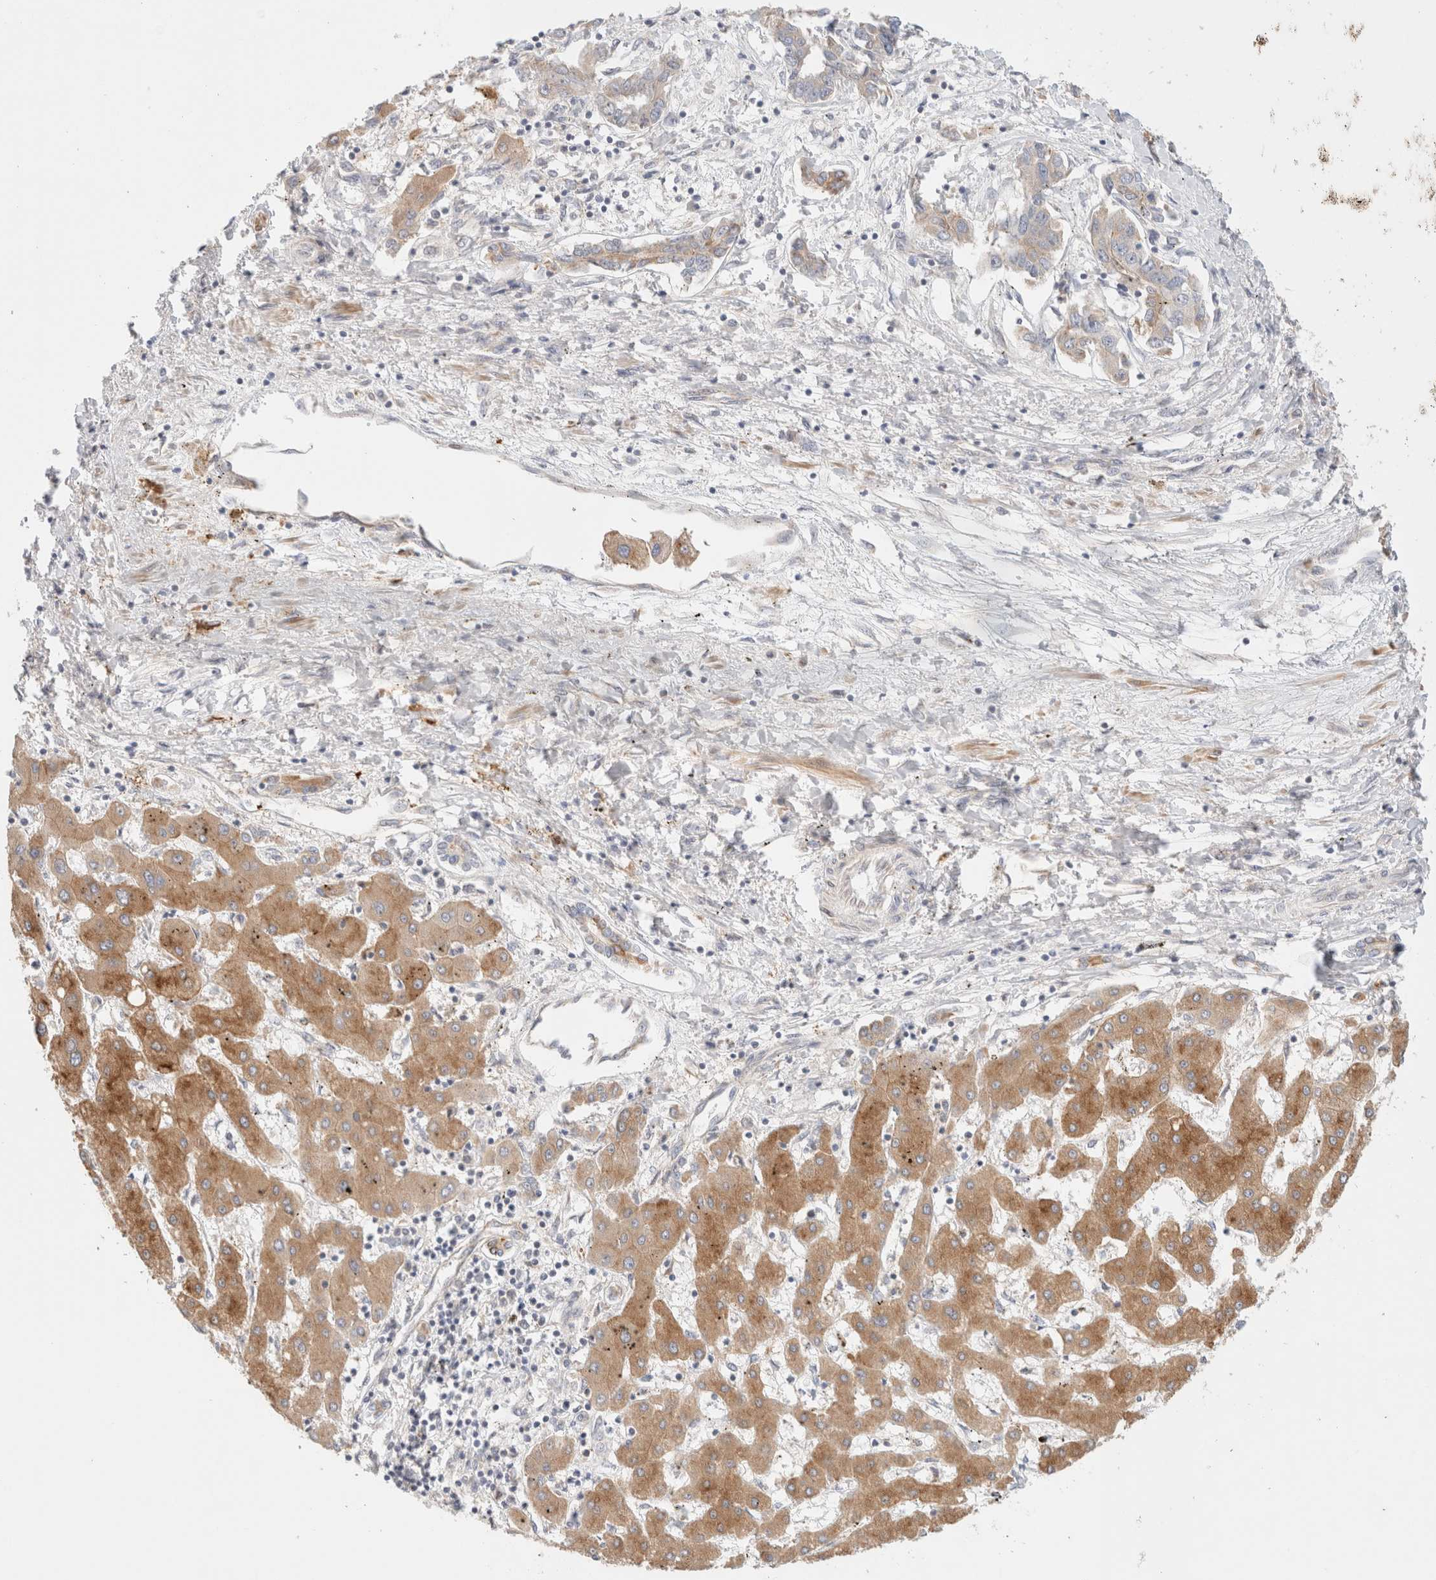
{"staining": {"intensity": "weak", "quantity": ">75%", "location": "cytoplasmic/membranous"}, "tissue": "liver cancer", "cell_type": "Tumor cells", "image_type": "cancer", "snomed": [{"axis": "morphology", "description": "Cholangiocarcinoma"}, {"axis": "topography", "description": "Liver"}], "caption": "Immunohistochemistry image of neoplastic tissue: human cholangiocarcinoma (liver) stained using IHC exhibits low levels of weak protein expression localized specifically in the cytoplasmic/membranous of tumor cells, appearing as a cytoplasmic/membranous brown color.", "gene": "MRM3", "patient": {"sex": "male", "age": 59}}